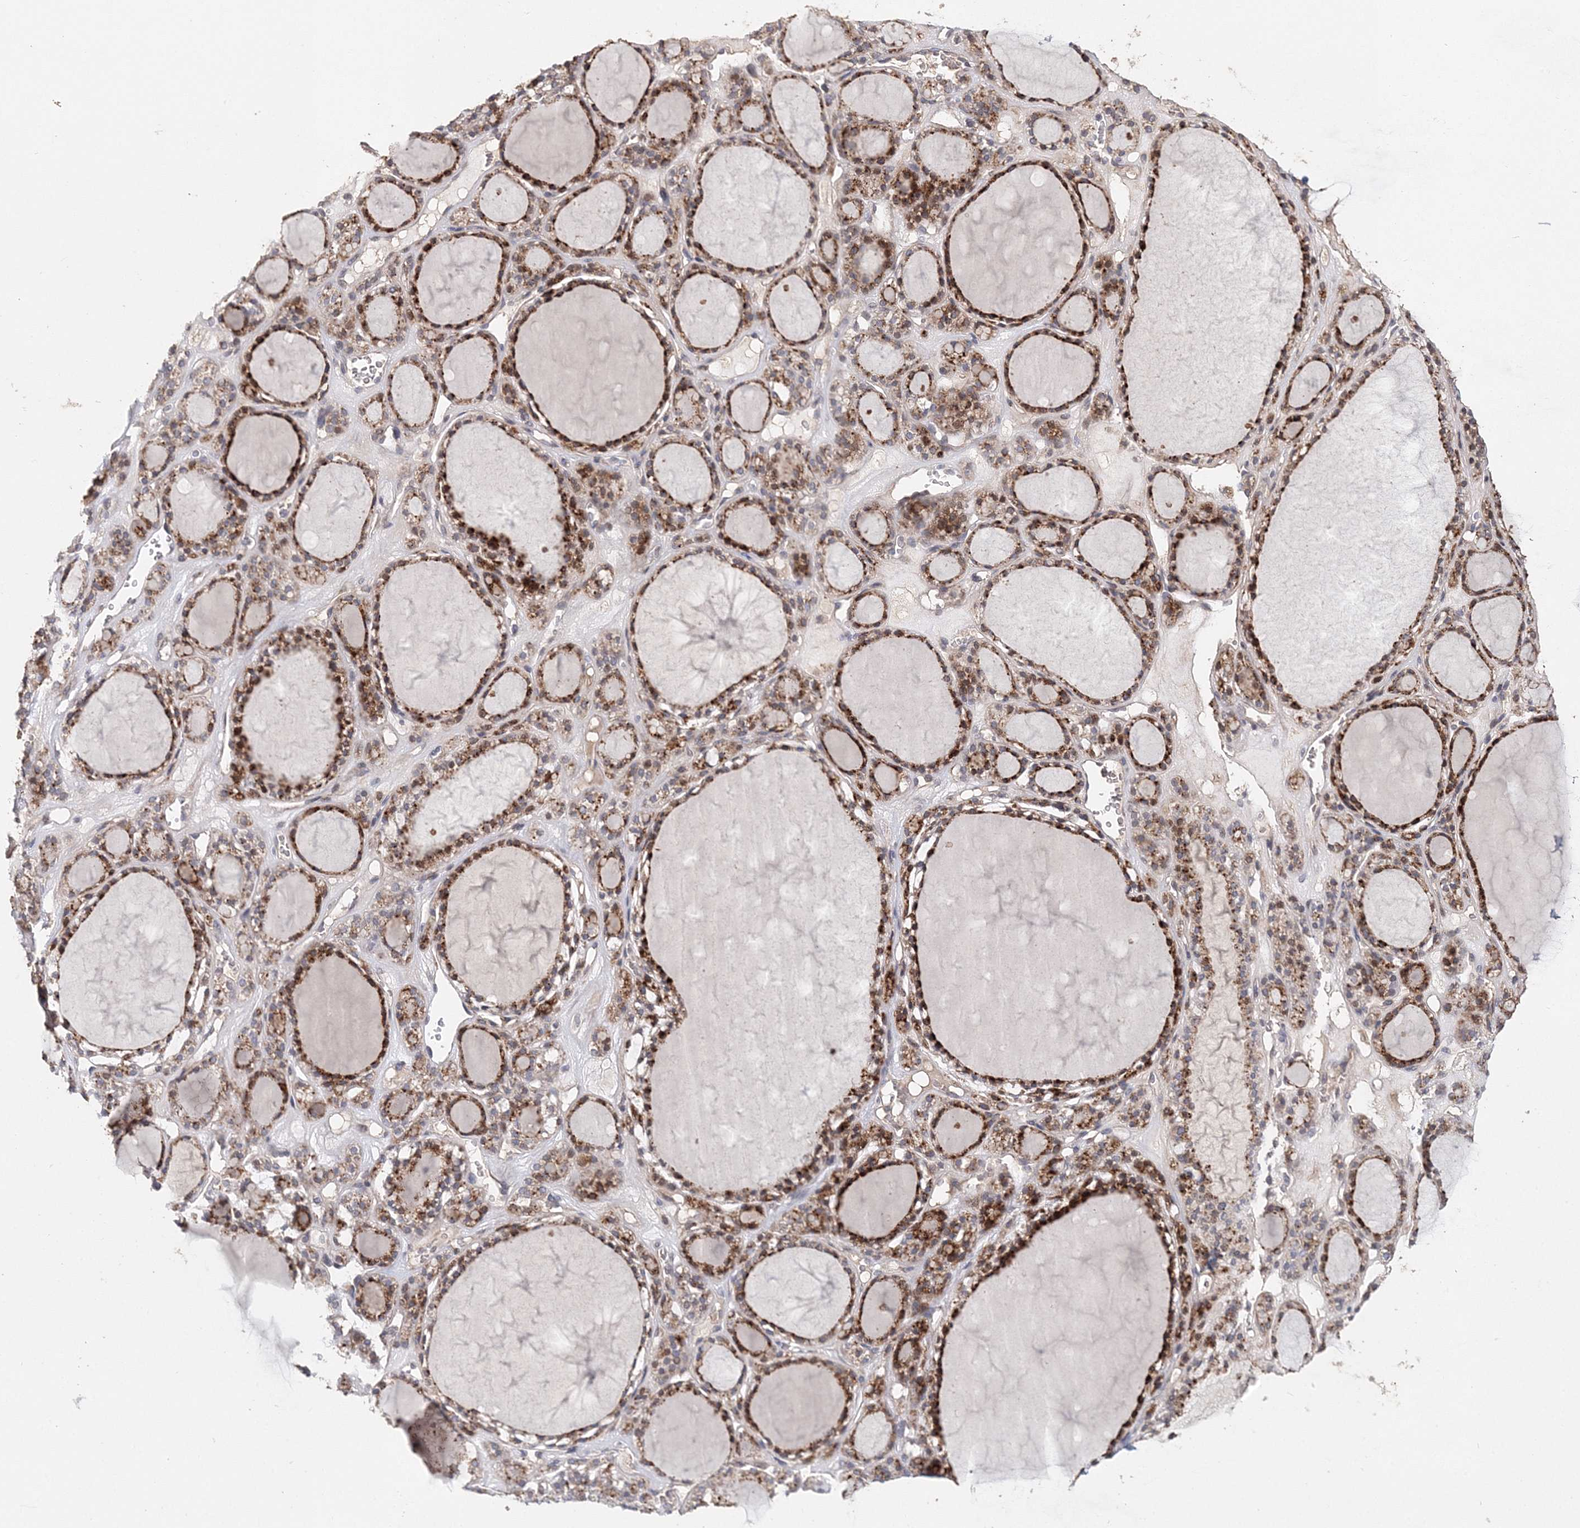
{"staining": {"intensity": "moderate", "quantity": ">75%", "location": "cytoplasmic/membranous"}, "tissue": "thyroid gland", "cell_type": "Glandular cells", "image_type": "normal", "snomed": [{"axis": "morphology", "description": "Normal tissue, NOS"}, {"axis": "topography", "description": "Thyroid gland"}], "caption": "Immunohistochemical staining of normal thyroid gland demonstrates moderate cytoplasmic/membranous protein positivity in about >75% of glandular cells.", "gene": "GJB5", "patient": {"sex": "female", "age": 28}}